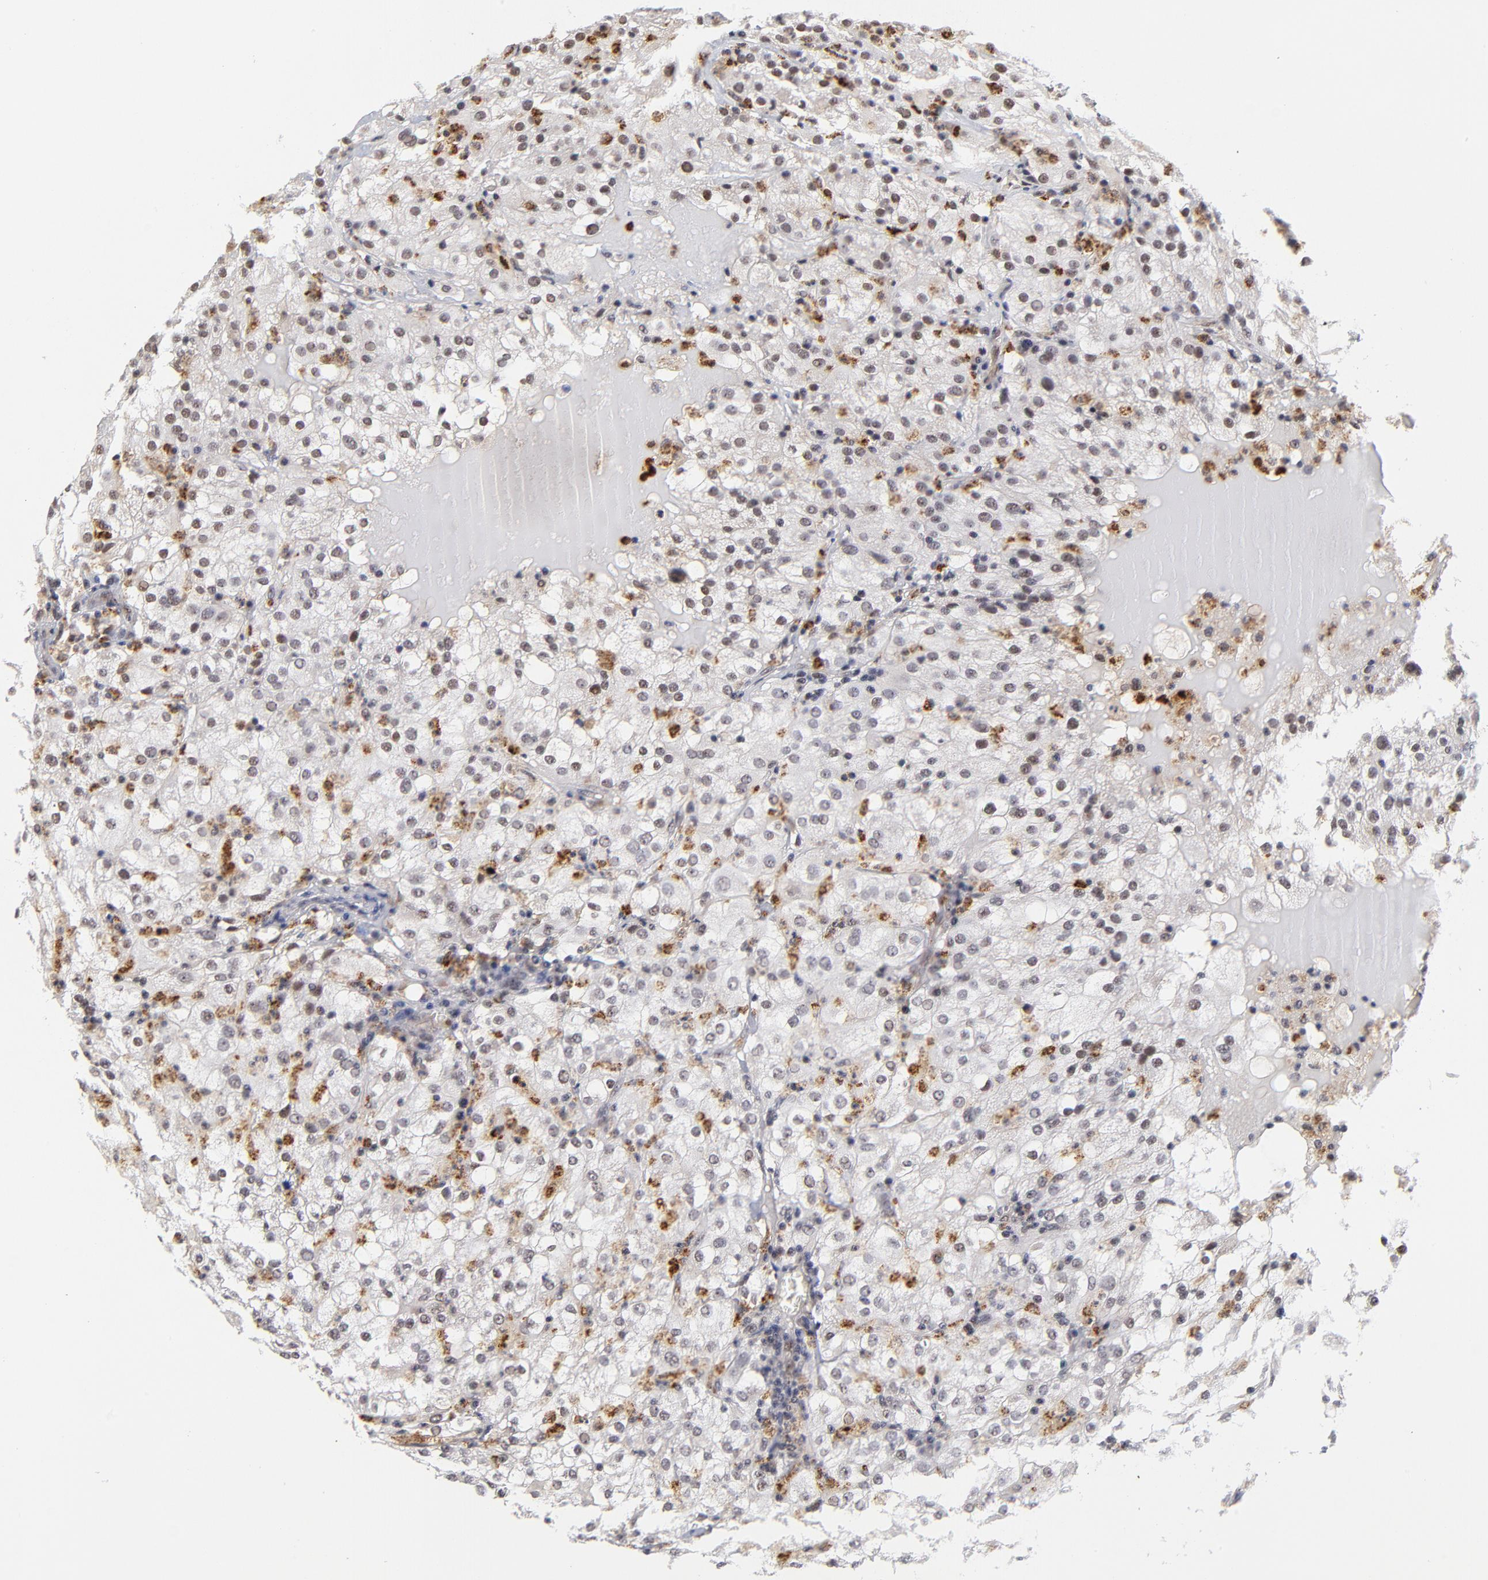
{"staining": {"intensity": "negative", "quantity": "none", "location": "none"}, "tissue": "renal cancer", "cell_type": "Tumor cells", "image_type": "cancer", "snomed": [{"axis": "morphology", "description": "Adenocarcinoma, NOS"}, {"axis": "topography", "description": "Kidney"}], "caption": "The image reveals no significant expression in tumor cells of renal cancer.", "gene": "ZNF419", "patient": {"sex": "male", "age": 59}}